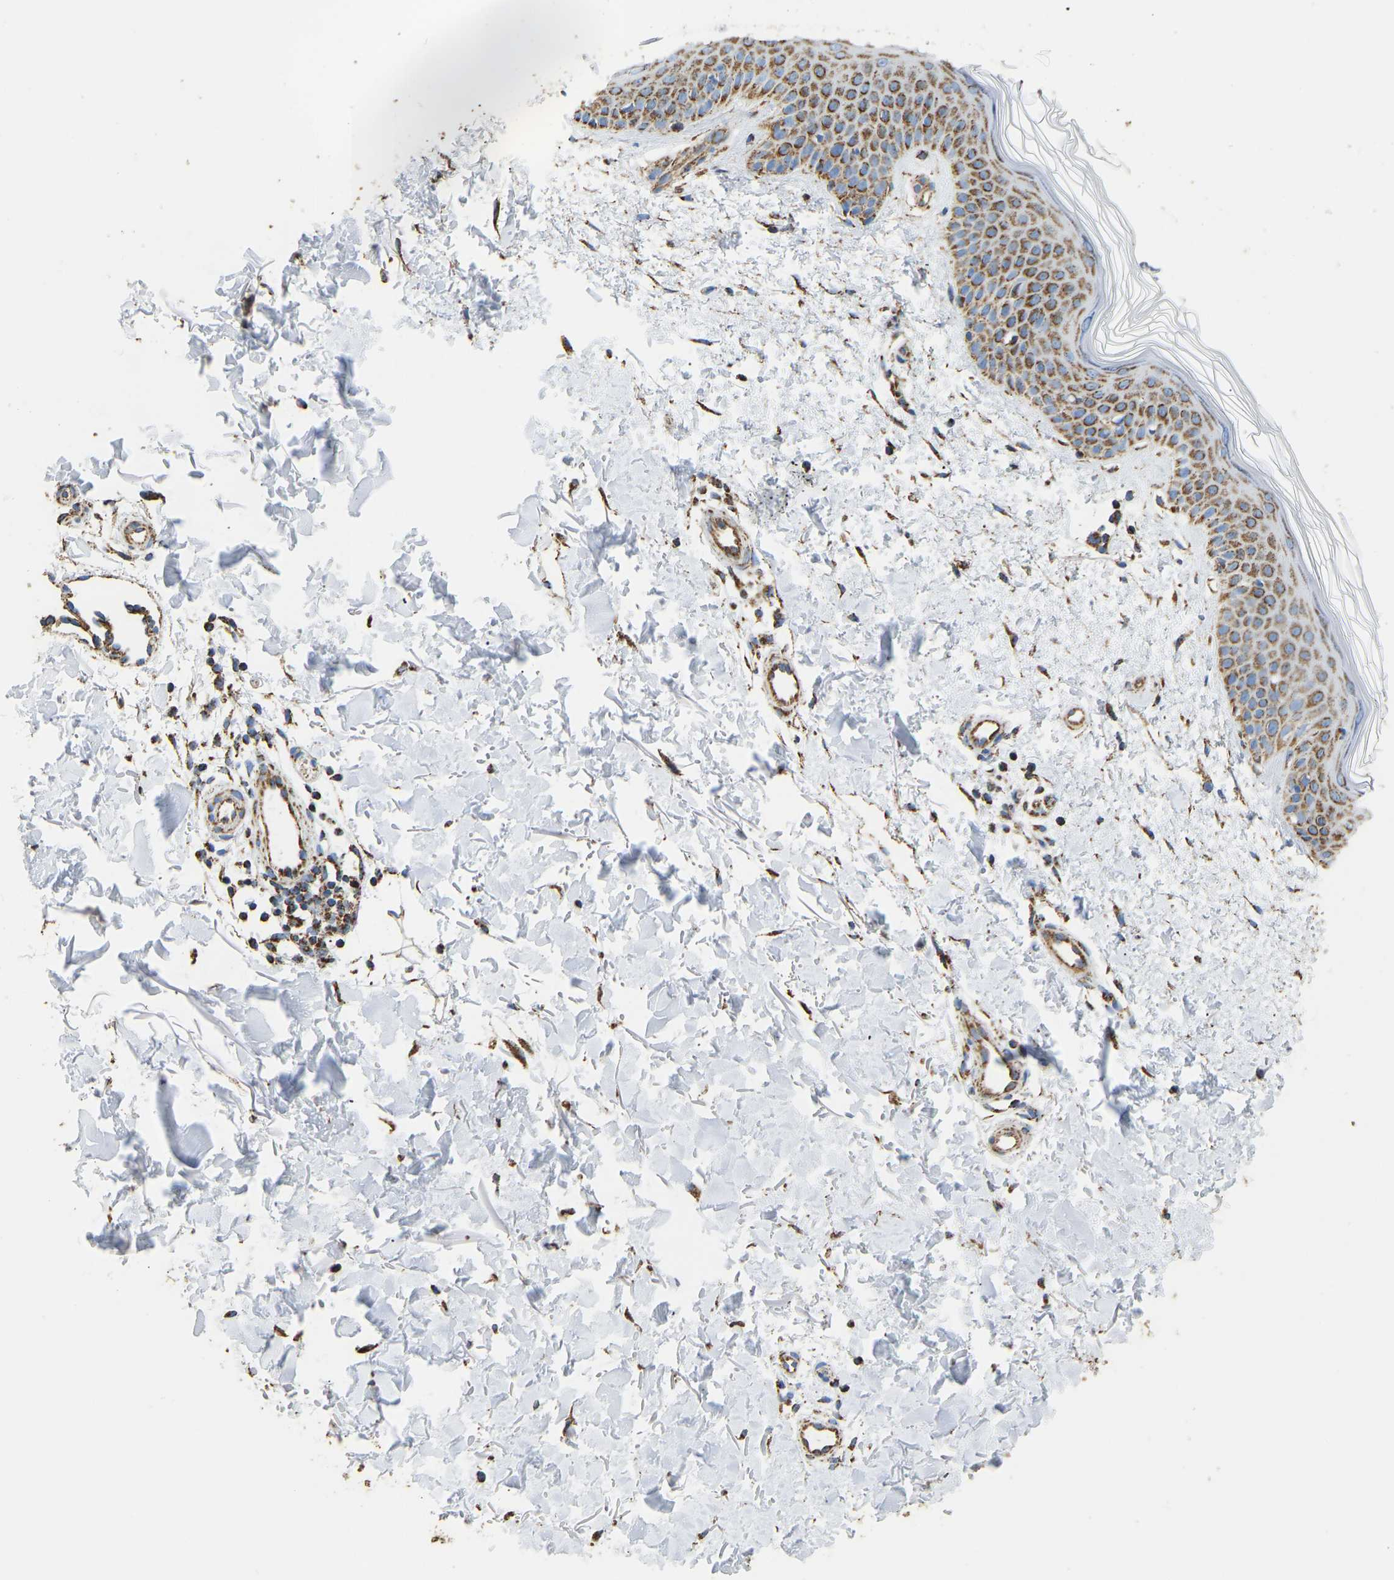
{"staining": {"intensity": "moderate", "quantity": ">75%", "location": "cytoplasmic/membranous"}, "tissue": "skin", "cell_type": "Fibroblasts", "image_type": "normal", "snomed": [{"axis": "morphology", "description": "Normal tissue, NOS"}, {"axis": "morphology", "description": "Malignant melanoma, NOS"}, {"axis": "topography", "description": "Skin"}], "caption": "This image shows immunohistochemistry (IHC) staining of benign human skin, with medium moderate cytoplasmic/membranous expression in about >75% of fibroblasts.", "gene": "IRX6", "patient": {"sex": "male", "age": 83}}